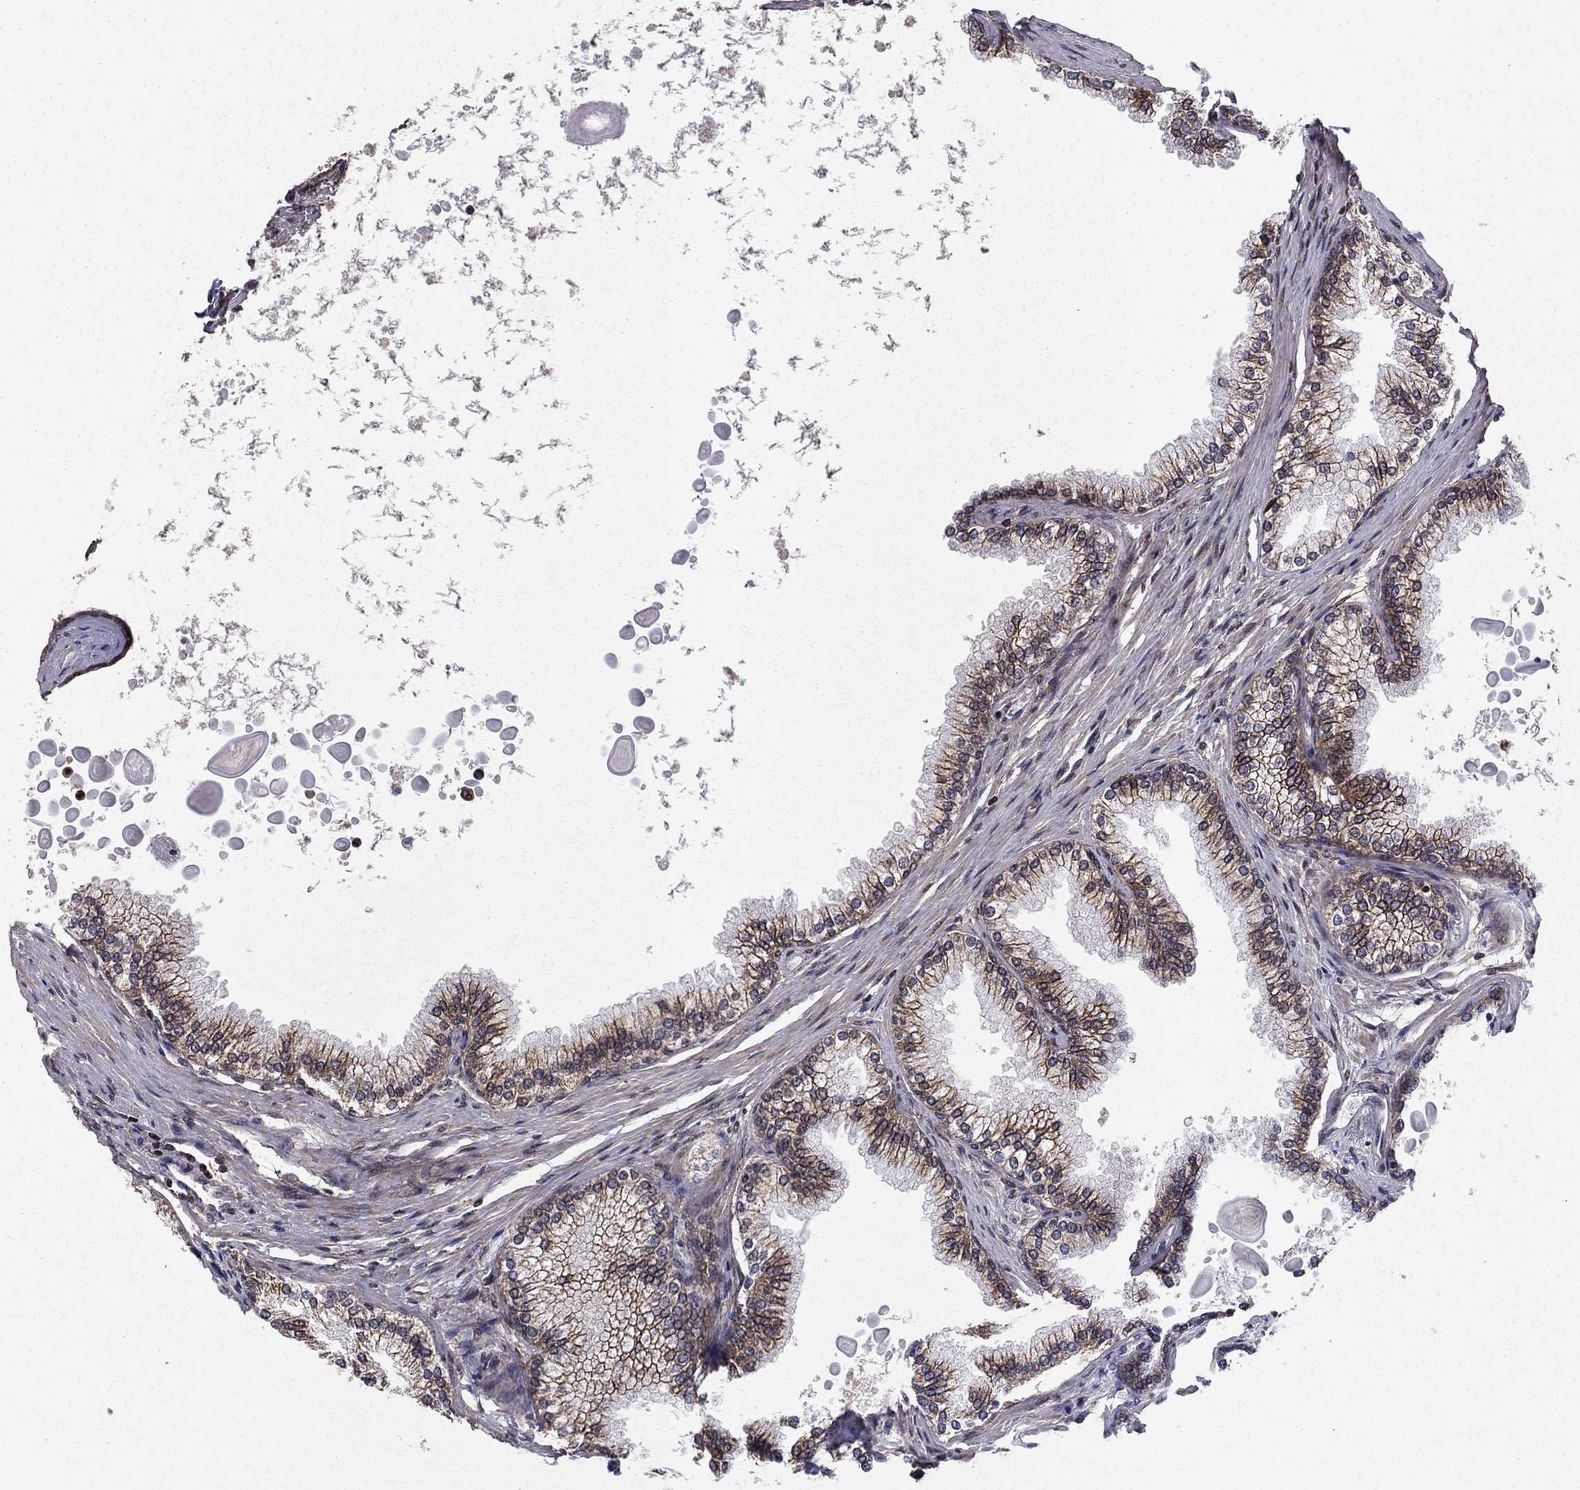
{"staining": {"intensity": "strong", "quantity": "25%-75%", "location": "cytoplasmic/membranous"}, "tissue": "prostate", "cell_type": "Glandular cells", "image_type": "normal", "snomed": [{"axis": "morphology", "description": "Normal tissue, NOS"}, {"axis": "topography", "description": "Prostate"}], "caption": "Strong cytoplasmic/membranous expression for a protein is appreciated in approximately 25%-75% of glandular cells of unremarkable prostate using immunohistochemistry (IHC).", "gene": "SSX2IP", "patient": {"sex": "male", "age": 72}}